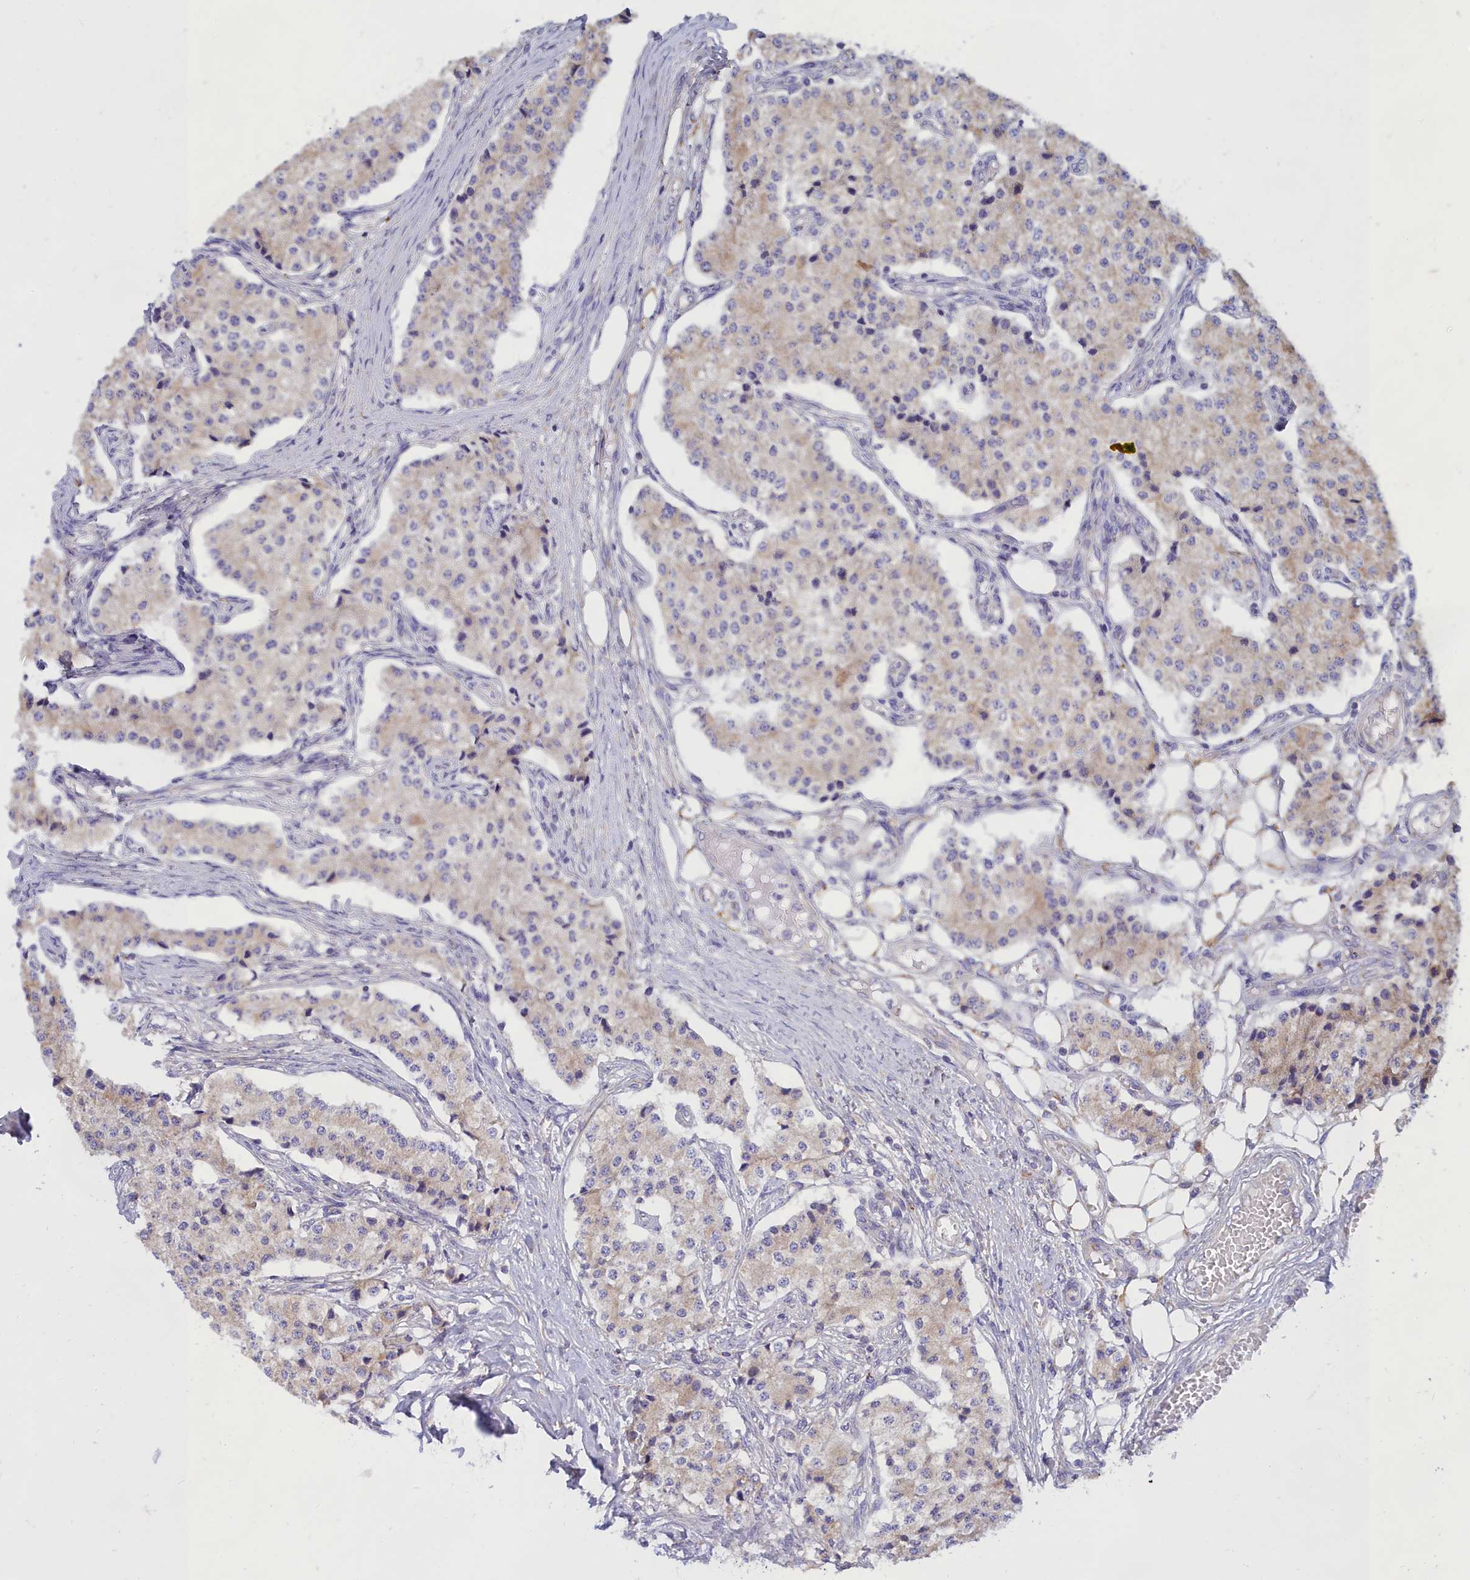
{"staining": {"intensity": "weak", "quantity": "<25%", "location": "cytoplasmic/membranous"}, "tissue": "carcinoid", "cell_type": "Tumor cells", "image_type": "cancer", "snomed": [{"axis": "morphology", "description": "Carcinoid, malignant, NOS"}, {"axis": "topography", "description": "Colon"}], "caption": "Histopathology image shows no significant protein positivity in tumor cells of malignant carcinoid.", "gene": "TMEM30B", "patient": {"sex": "female", "age": 52}}